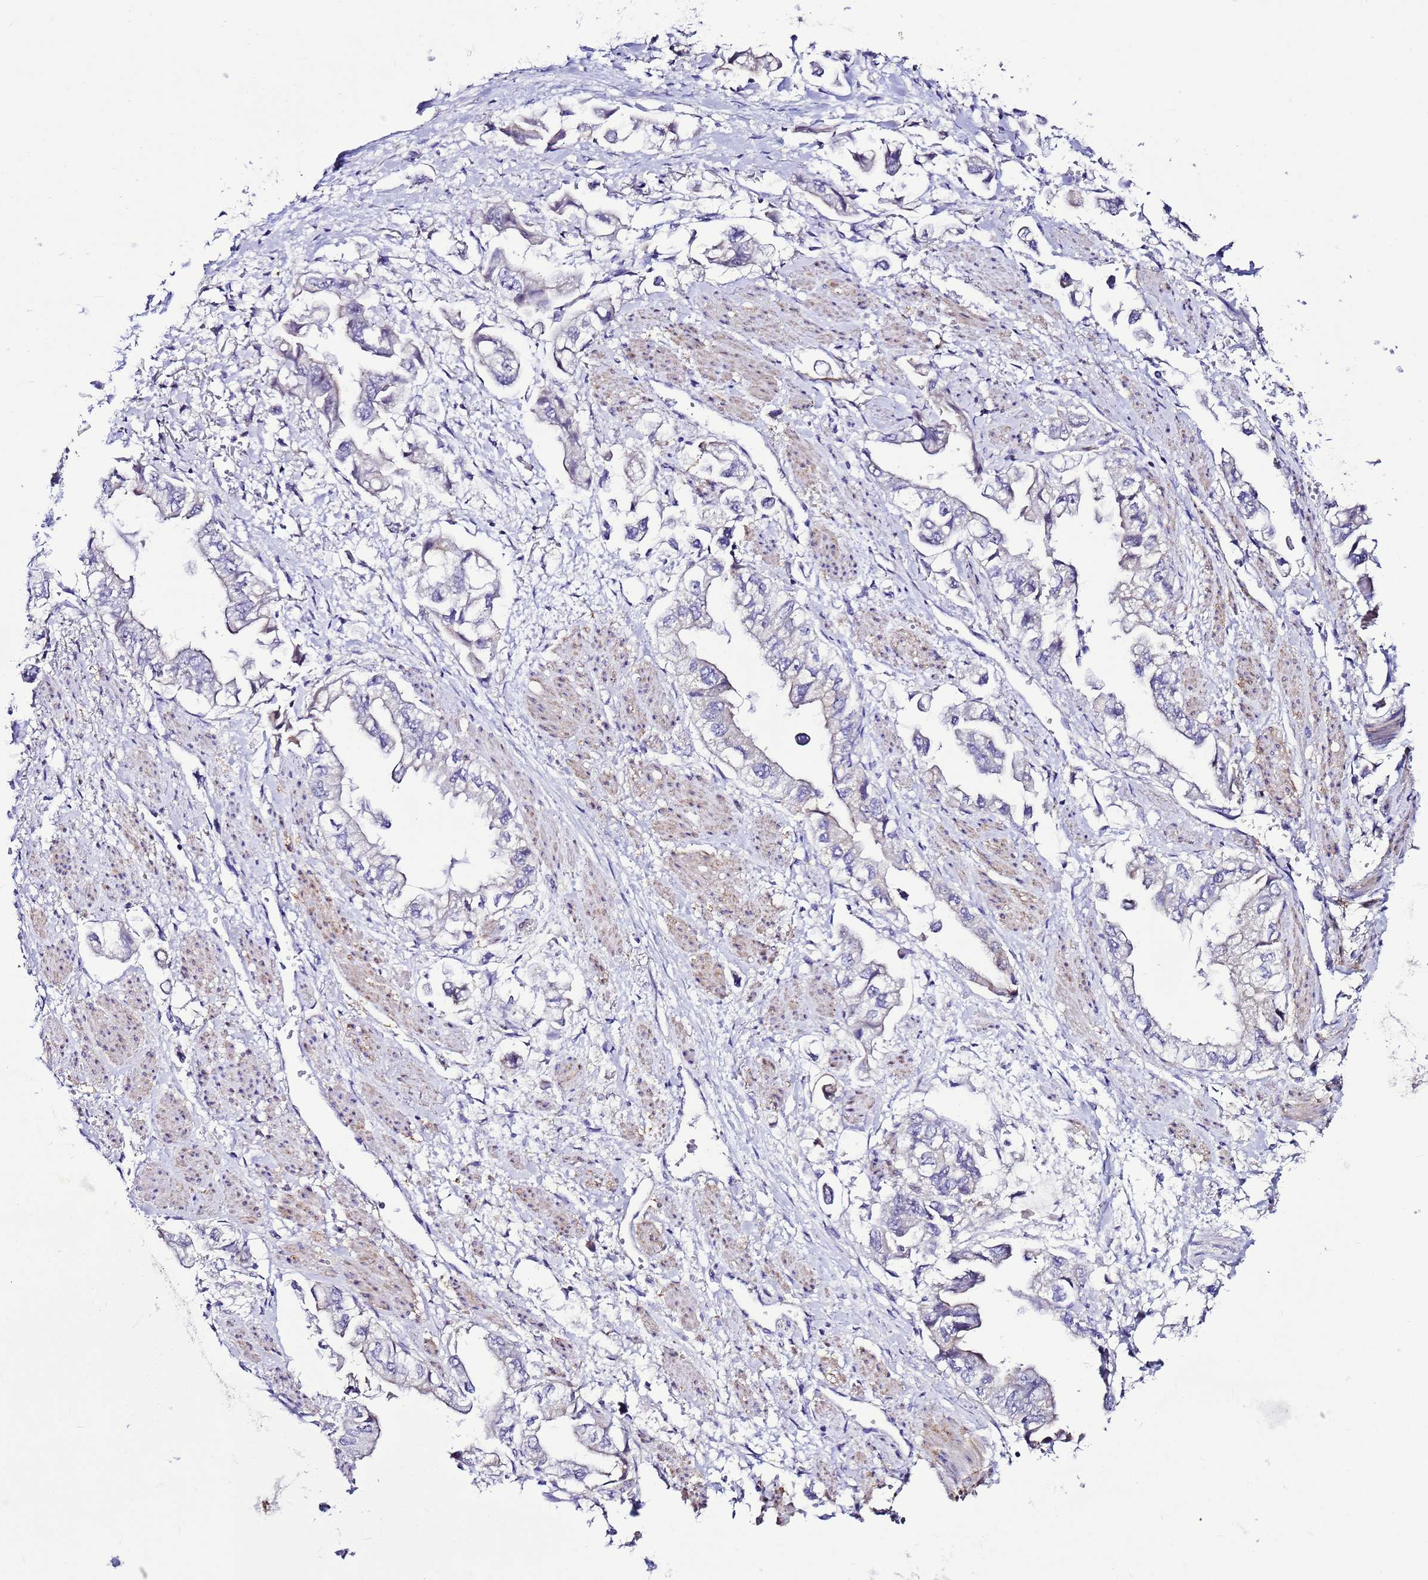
{"staining": {"intensity": "negative", "quantity": "none", "location": "none"}, "tissue": "stomach cancer", "cell_type": "Tumor cells", "image_type": "cancer", "snomed": [{"axis": "morphology", "description": "Adenocarcinoma, NOS"}, {"axis": "topography", "description": "Stomach"}], "caption": "A histopathology image of adenocarcinoma (stomach) stained for a protein shows no brown staining in tumor cells. (DAB (3,3'-diaminobenzidine) immunohistochemistry with hematoxylin counter stain).", "gene": "DPH6", "patient": {"sex": "male", "age": 62}}